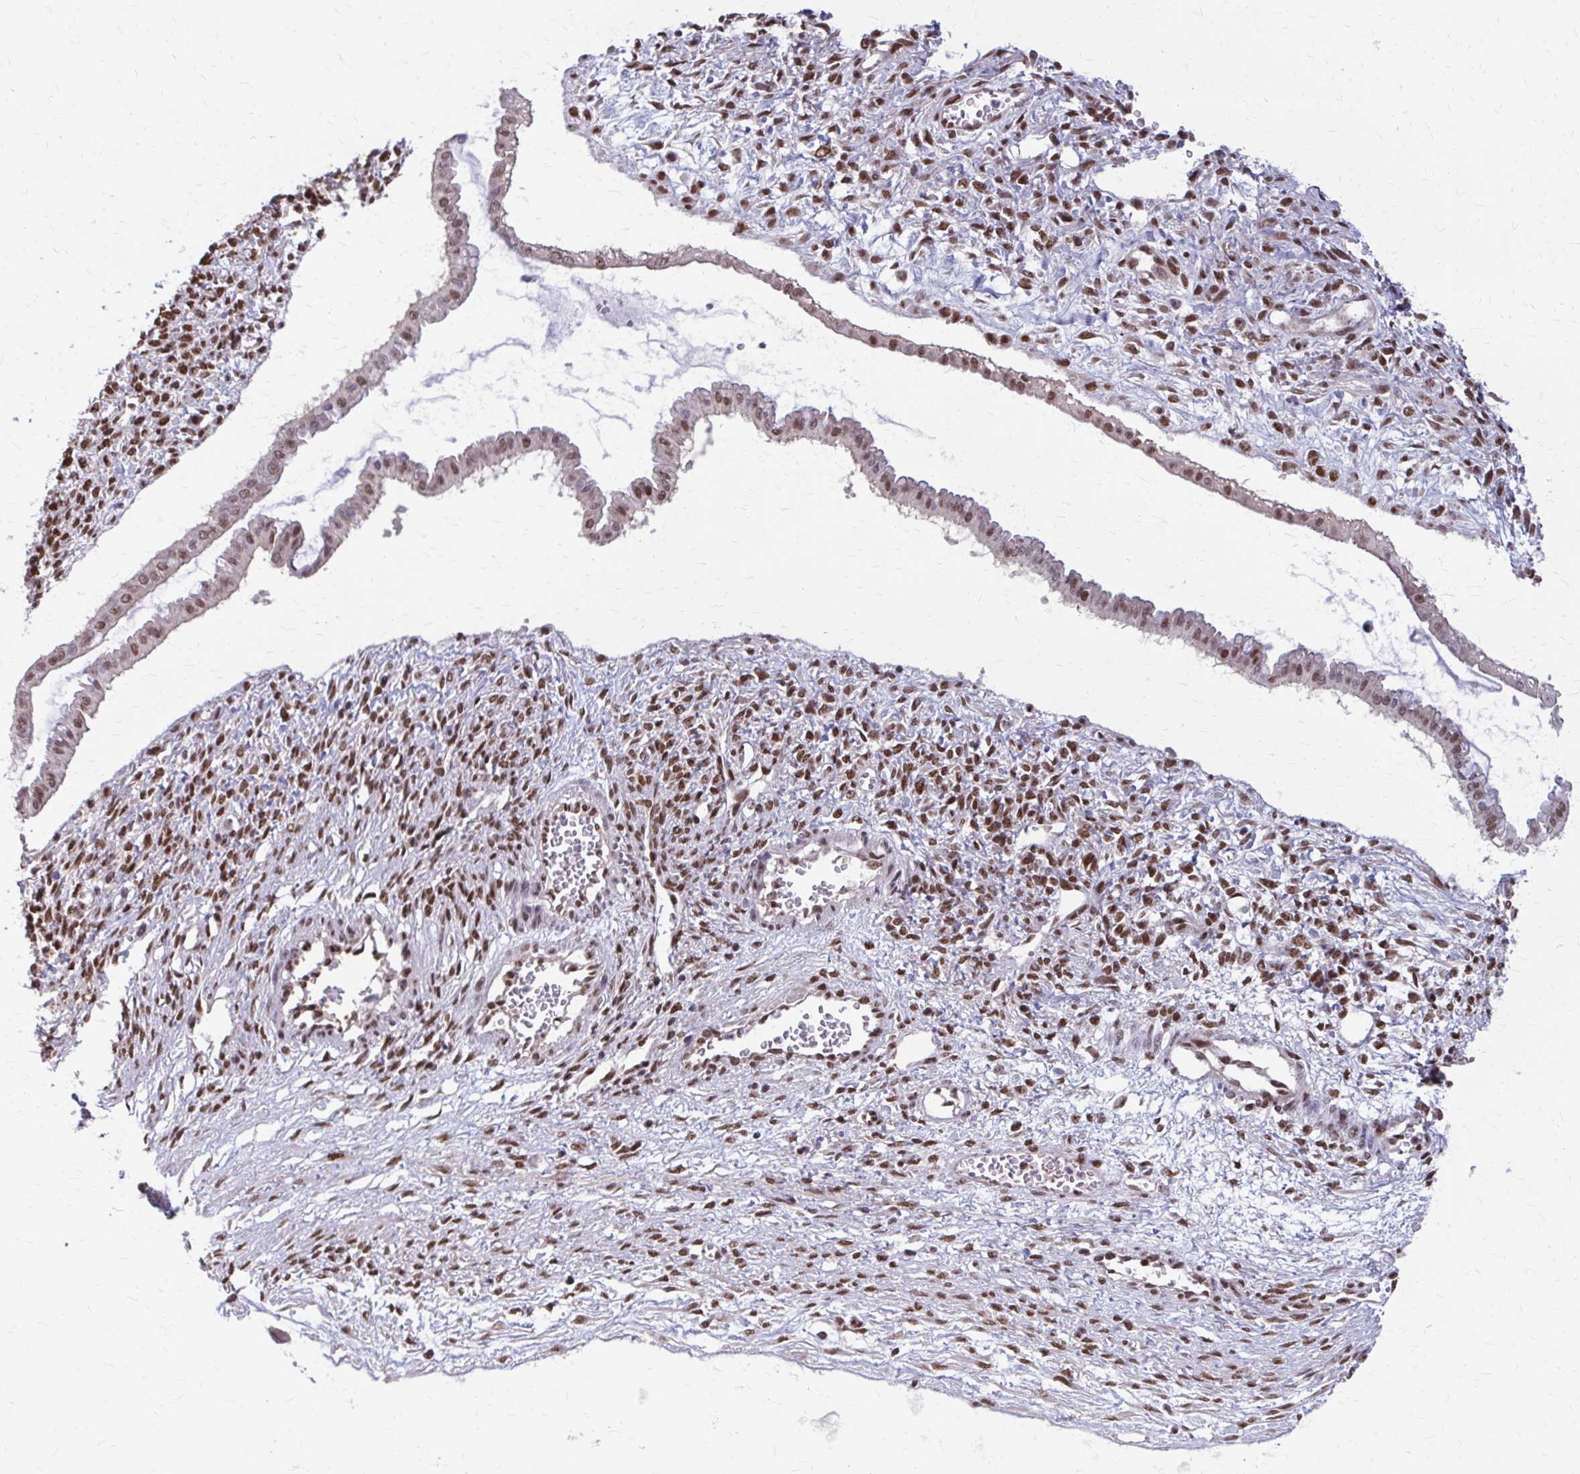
{"staining": {"intensity": "moderate", "quantity": "25%-75%", "location": "nuclear"}, "tissue": "ovarian cancer", "cell_type": "Tumor cells", "image_type": "cancer", "snomed": [{"axis": "morphology", "description": "Cystadenocarcinoma, mucinous, NOS"}, {"axis": "topography", "description": "Ovary"}], "caption": "Immunohistochemistry (IHC) of ovarian cancer (mucinous cystadenocarcinoma) shows medium levels of moderate nuclear positivity in about 25%-75% of tumor cells.", "gene": "TTF1", "patient": {"sex": "female", "age": 73}}